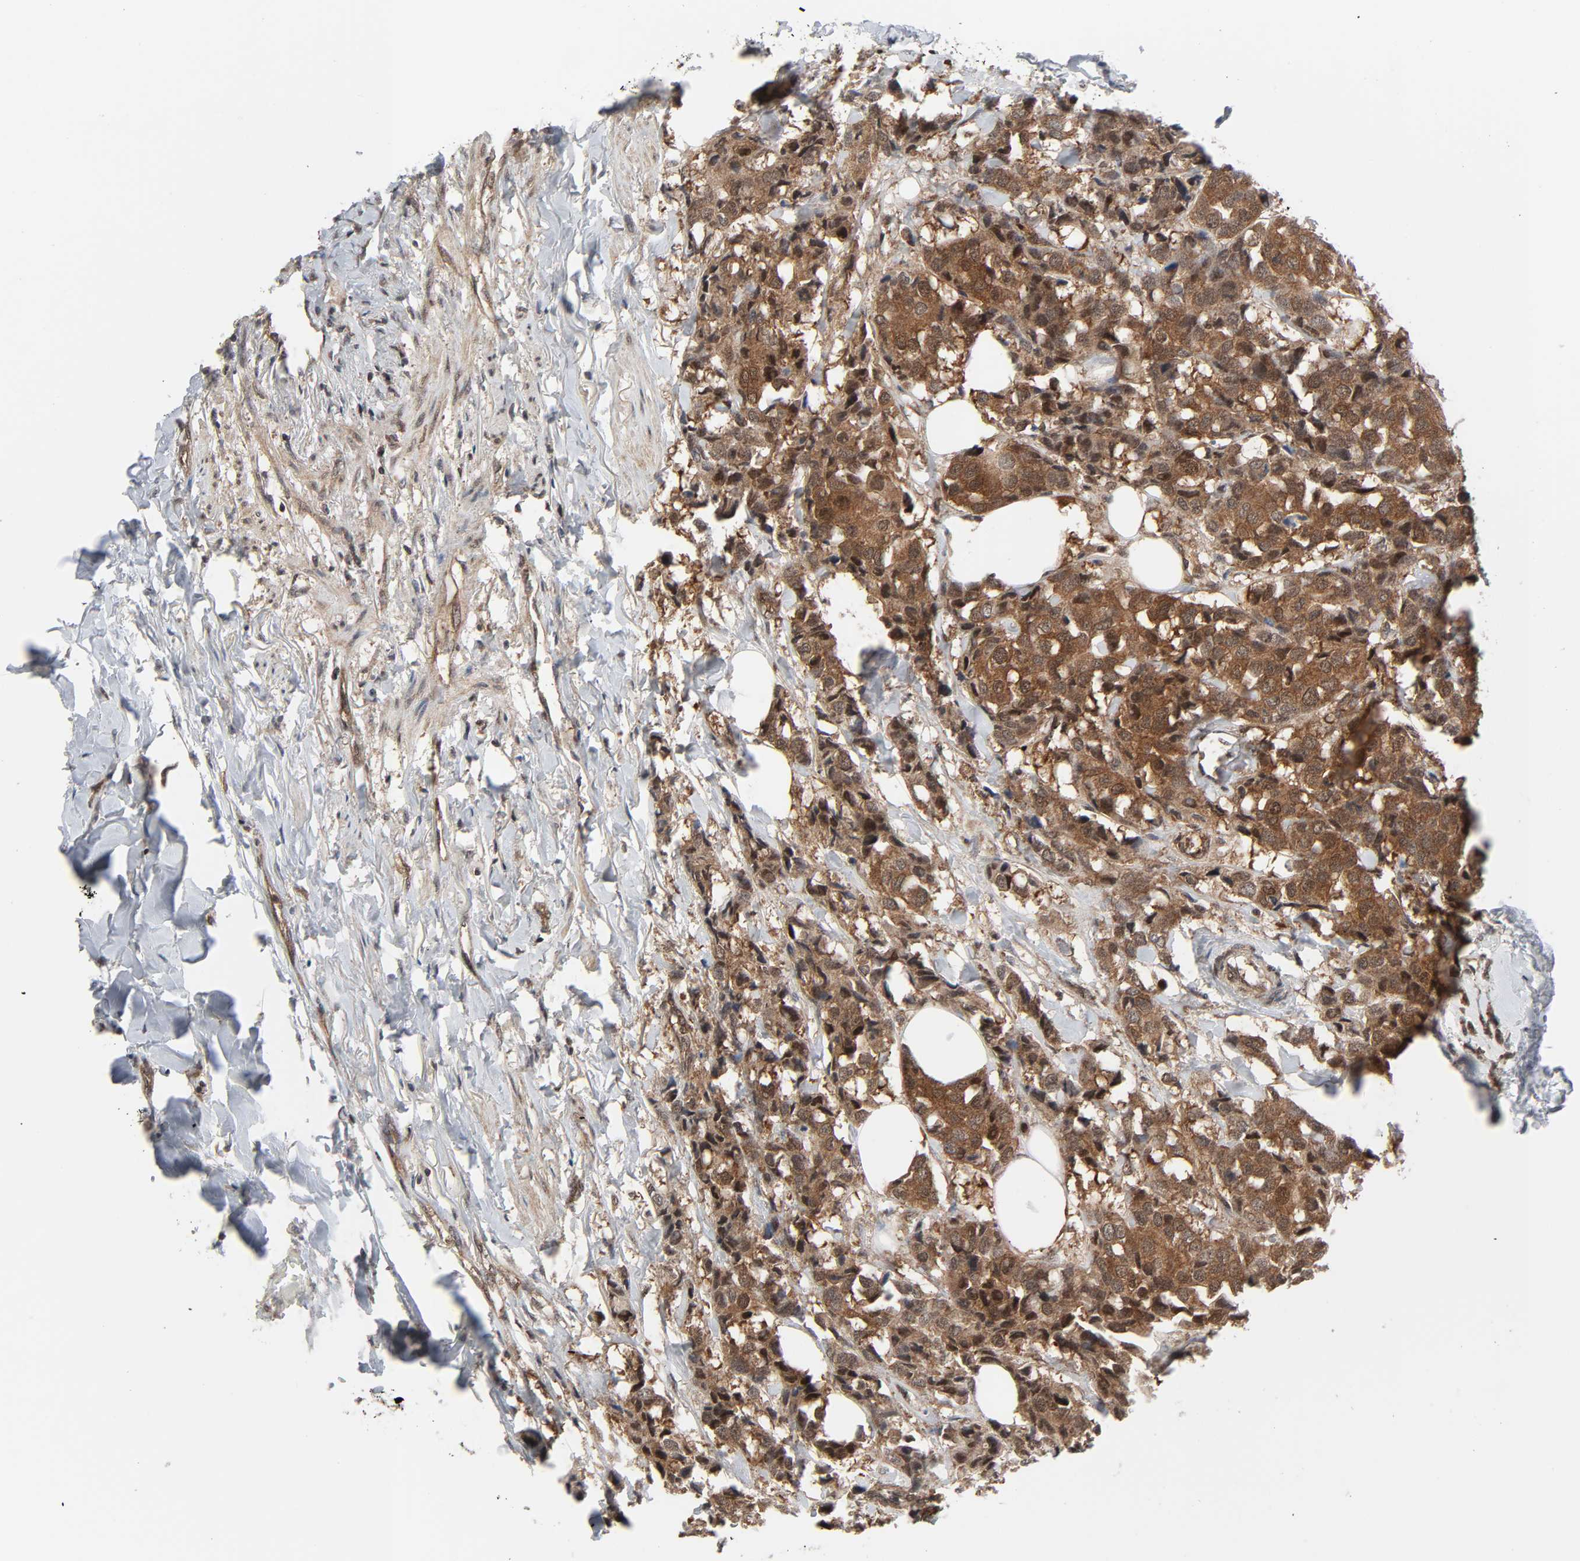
{"staining": {"intensity": "strong", "quantity": ">75%", "location": "cytoplasmic/membranous,nuclear"}, "tissue": "breast cancer", "cell_type": "Tumor cells", "image_type": "cancer", "snomed": [{"axis": "morphology", "description": "Duct carcinoma"}, {"axis": "topography", "description": "Breast"}], "caption": "Immunohistochemical staining of human breast infiltrating ductal carcinoma reveals high levels of strong cytoplasmic/membranous and nuclear protein expression in approximately >75% of tumor cells.", "gene": "GSK3A", "patient": {"sex": "female", "age": 80}}